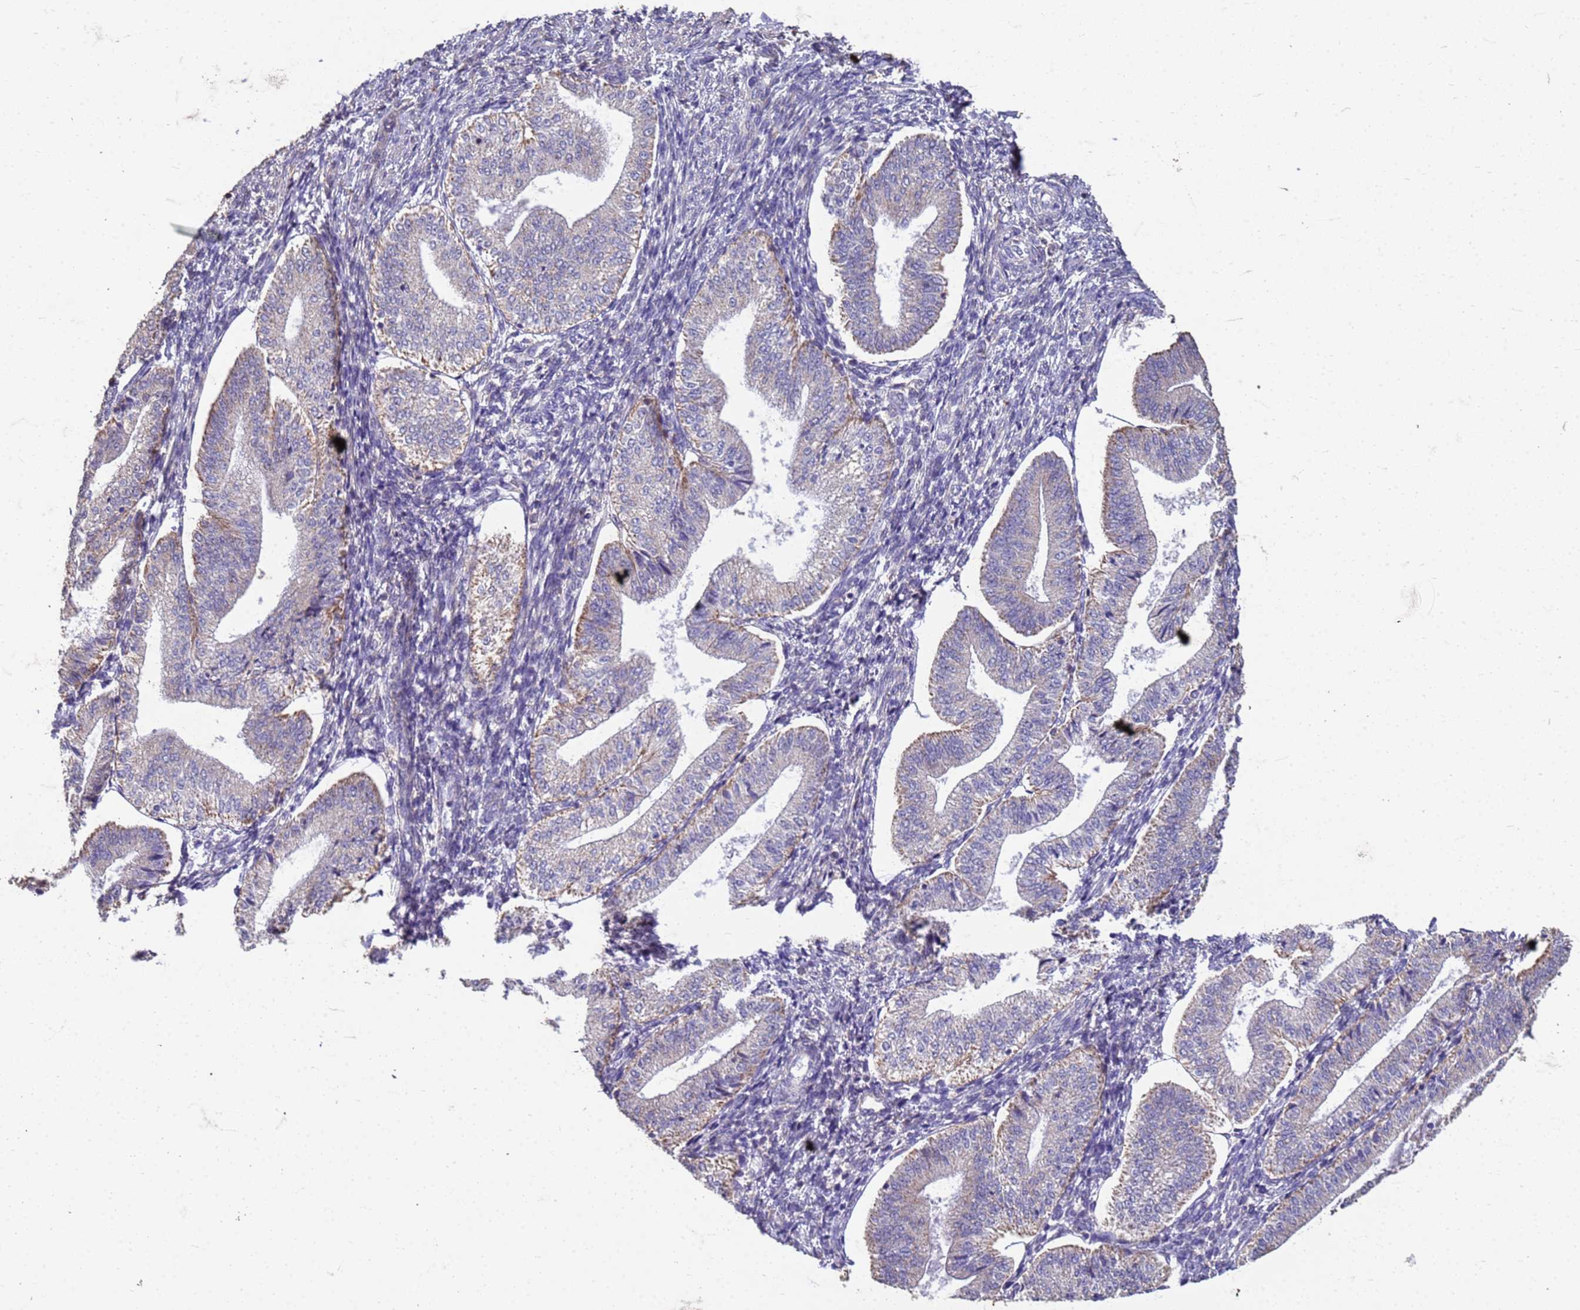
{"staining": {"intensity": "negative", "quantity": "none", "location": "none"}, "tissue": "endometrium", "cell_type": "Cells in endometrial stroma", "image_type": "normal", "snomed": [{"axis": "morphology", "description": "Normal tissue, NOS"}, {"axis": "topography", "description": "Endometrium"}], "caption": "High power microscopy image of an immunohistochemistry histopathology image of benign endometrium, revealing no significant expression in cells in endometrial stroma.", "gene": "SLC25A15", "patient": {"sex": "female", "age": 34}}